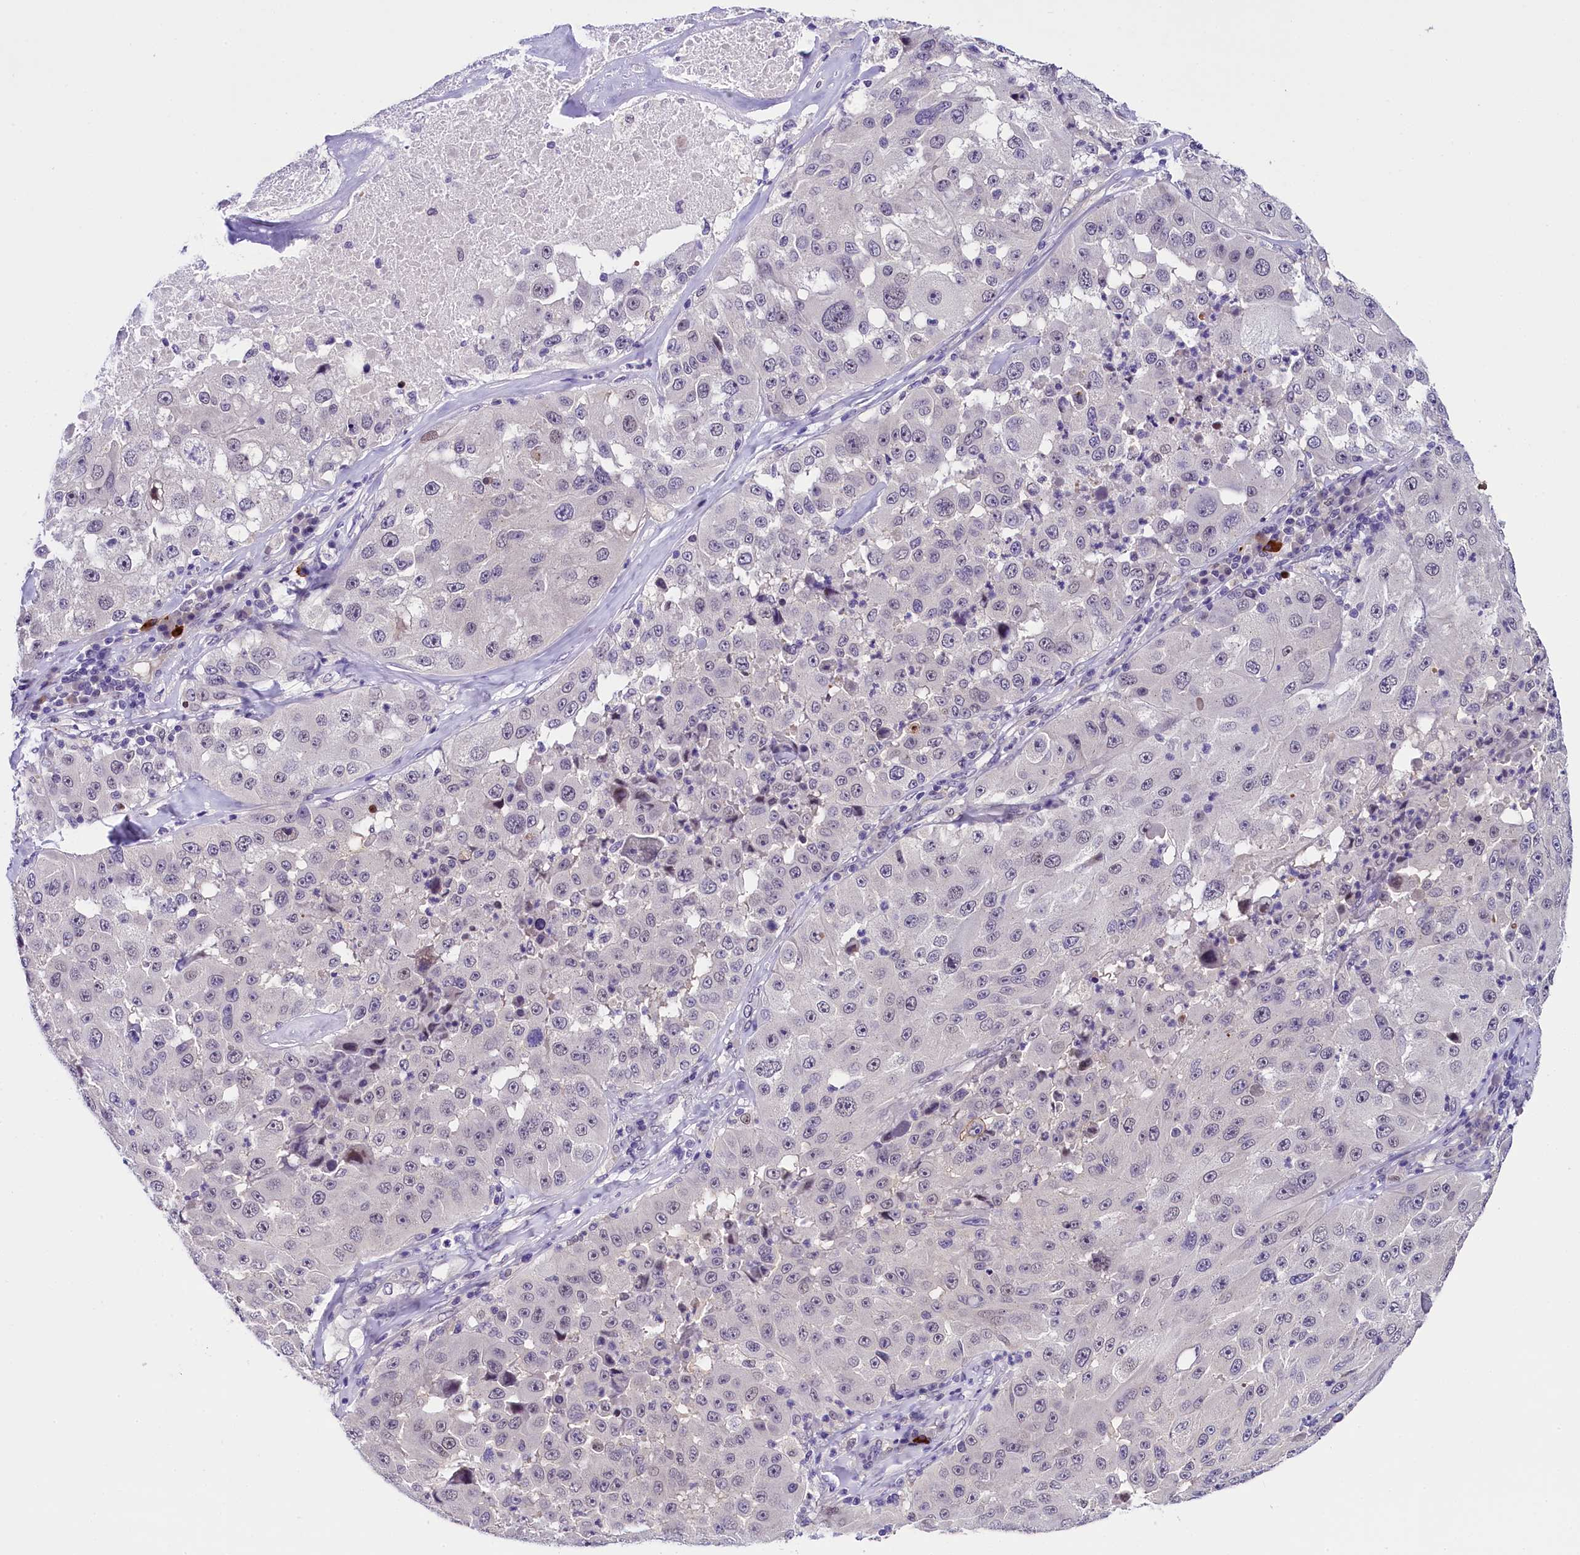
{"staining": {"intensity": "negative", "quantity": "none", "location": "none"}, "tissue": "melanoma", "cell_type": "Tumor cells", "image_type": "cancer", "snomed": [{"axis": "morphology", "description": "Malignant melanoma, Metastatic site"}, {"axis": "topography", "description": "Lymph node"}], "caption": "Tumor cells show no significant protein staining in malignant melanoma (metastatic site).", "gene": "IQCN", "patient": {"sex": "male", "age": 62}}